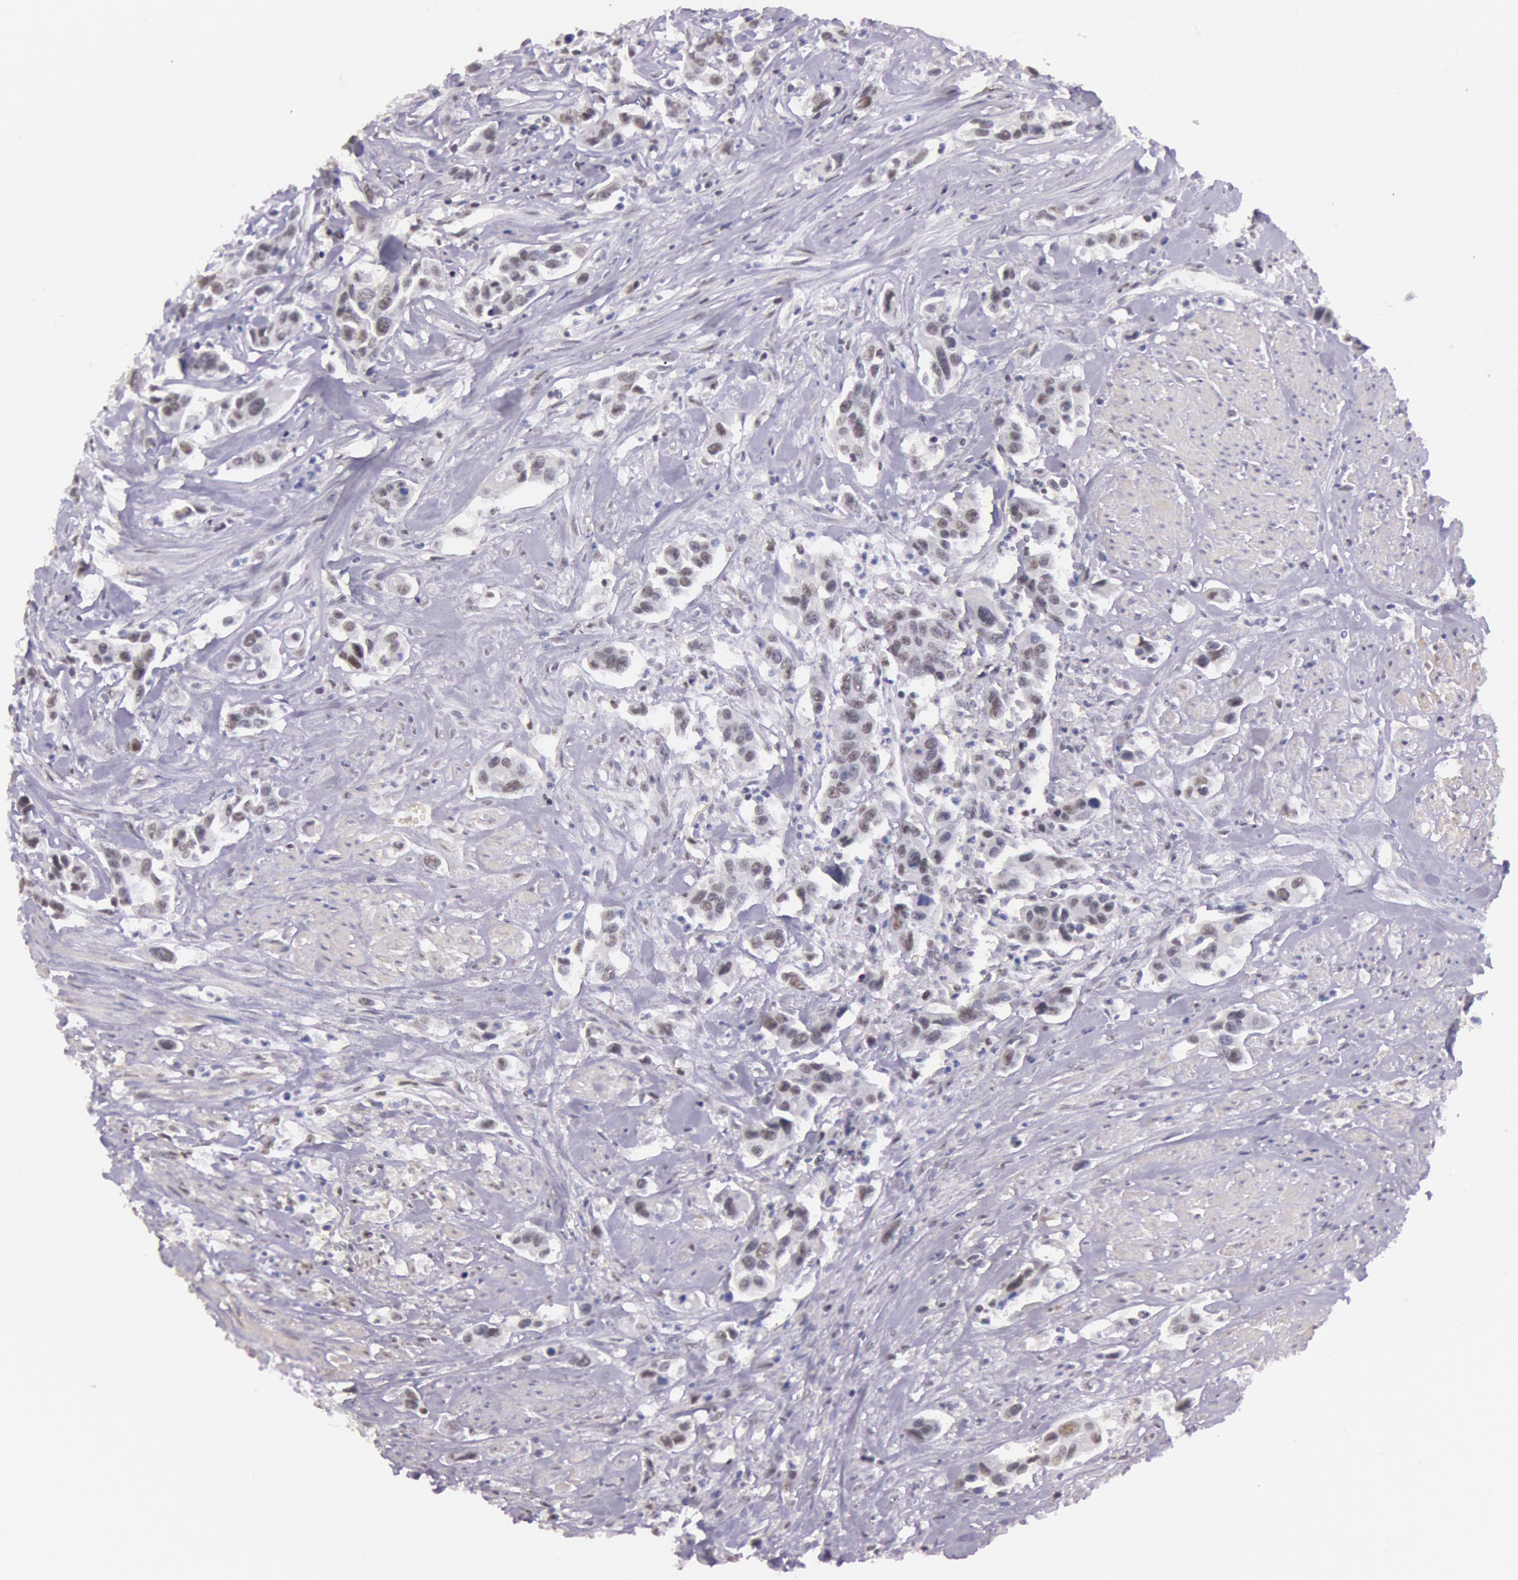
{"staining": {"intensity": "weak", "quantity": "<25%", "location": "nuclear"}, "tissue": "urothelial cancer", "cell_type": "Tumor cells", "image_type": "cancer", "snomed": [{"axis": "morphology", "description": "Urothelial carcinoma, High grade"}, {"axis": "topography", "description": "Urinary bladder"}], "caption": "Immunohistochemical staining of urothelial cancer demonstrates no significant positivity in tumor cells.", "gene": "TASL", "patient": {"sex": "male", "age": 86}}